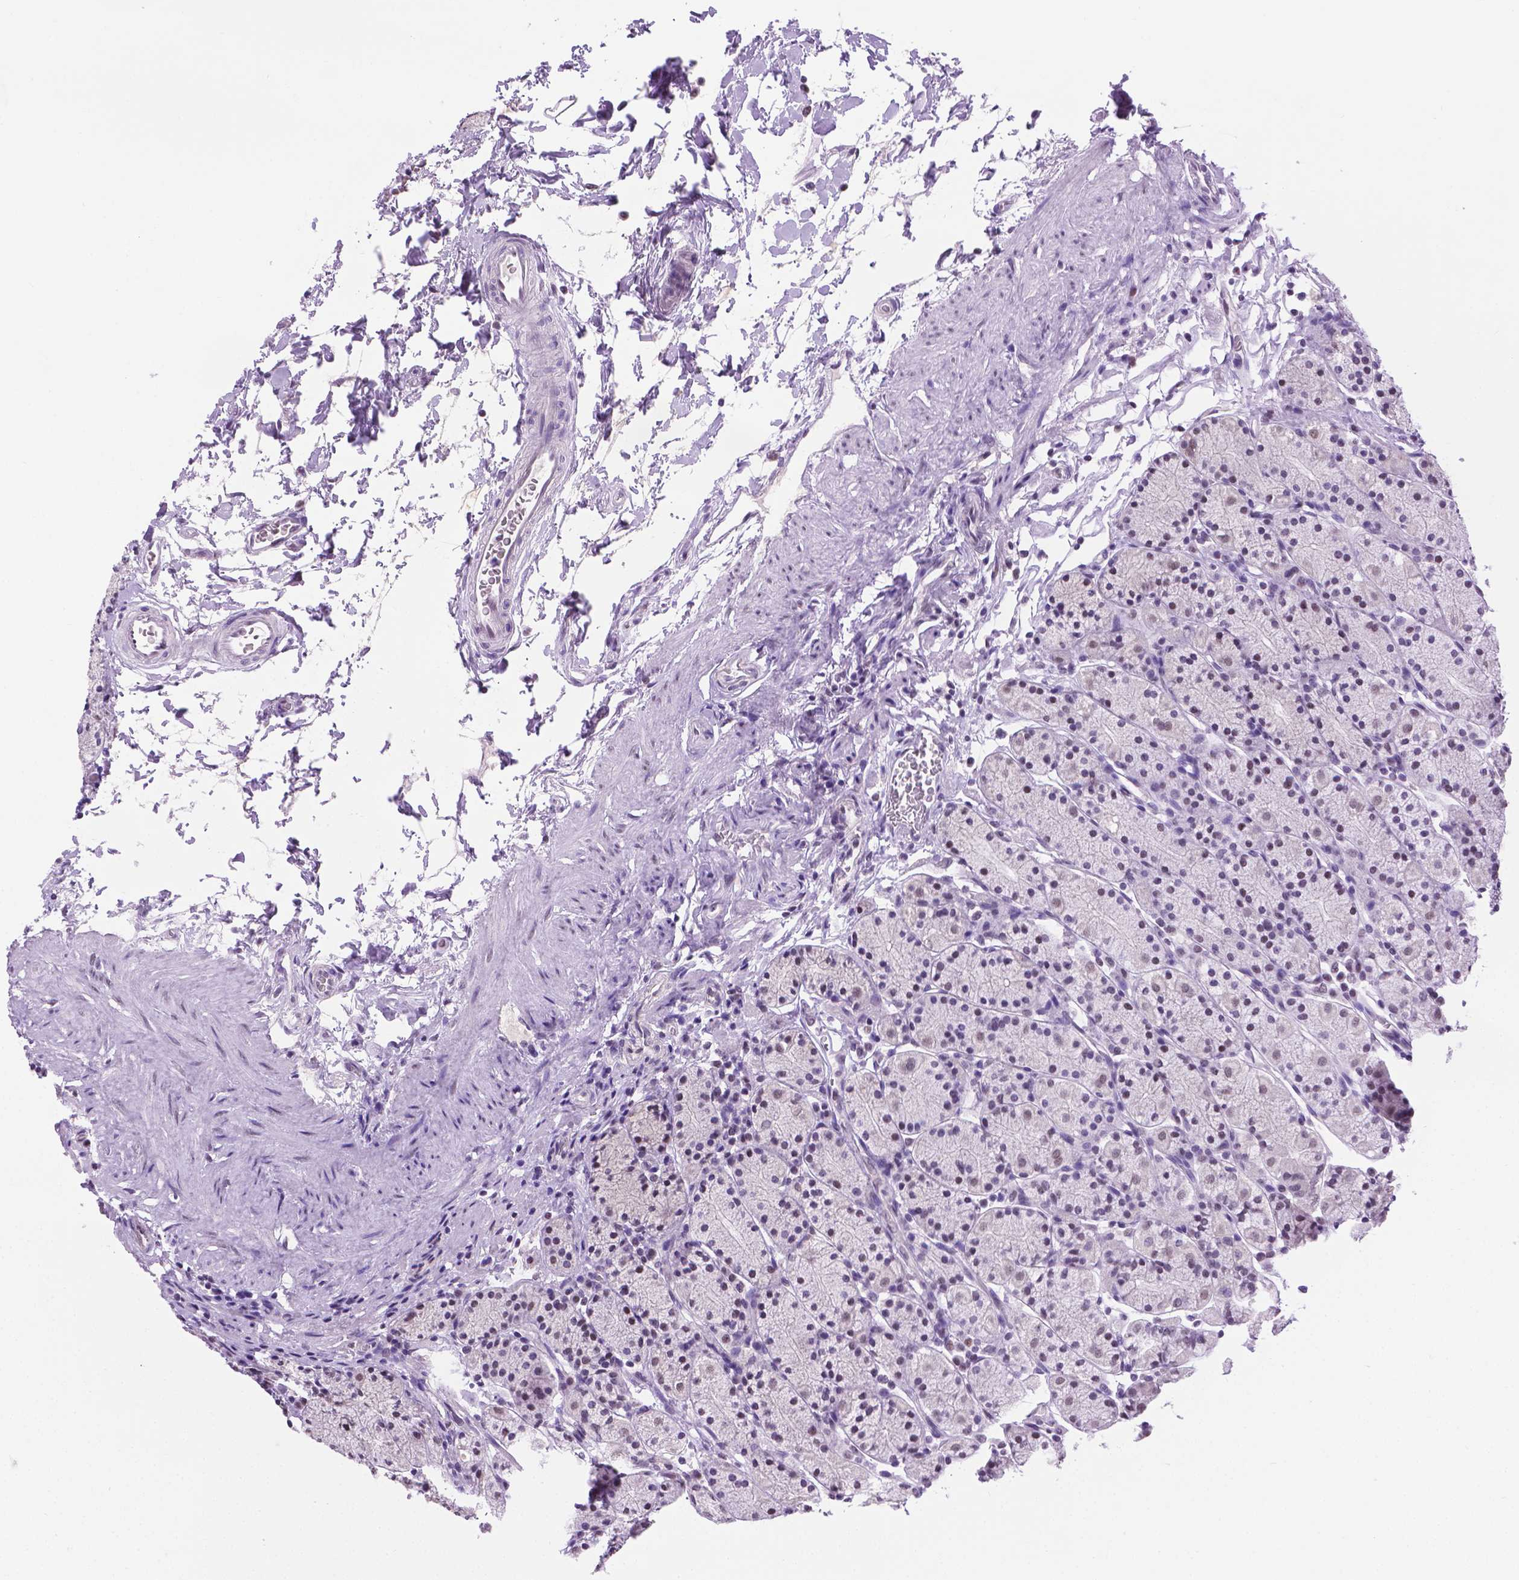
{"staining": {"intensity": "weak", "quantity": "<25%", "location": "nuclear"}, "tissue": "stomach", "cell_type": "Glandular cells", "image_type": "normal", "snomed": [{"axis": "morphology", "description": "Normal tissue, NOS"}, {"axis": "topography", "description": "Stomach, upper"}, {"axis": "topography", "description": "Stomach"}], "caption": "High power microscopy image of an immunohistochemistry (IHC) micrograph of unremarkable stomach, revealing no significant positivity in glandular cells.", "gene": "ABI2", "patient": {"sex": "male", "age": 62}}